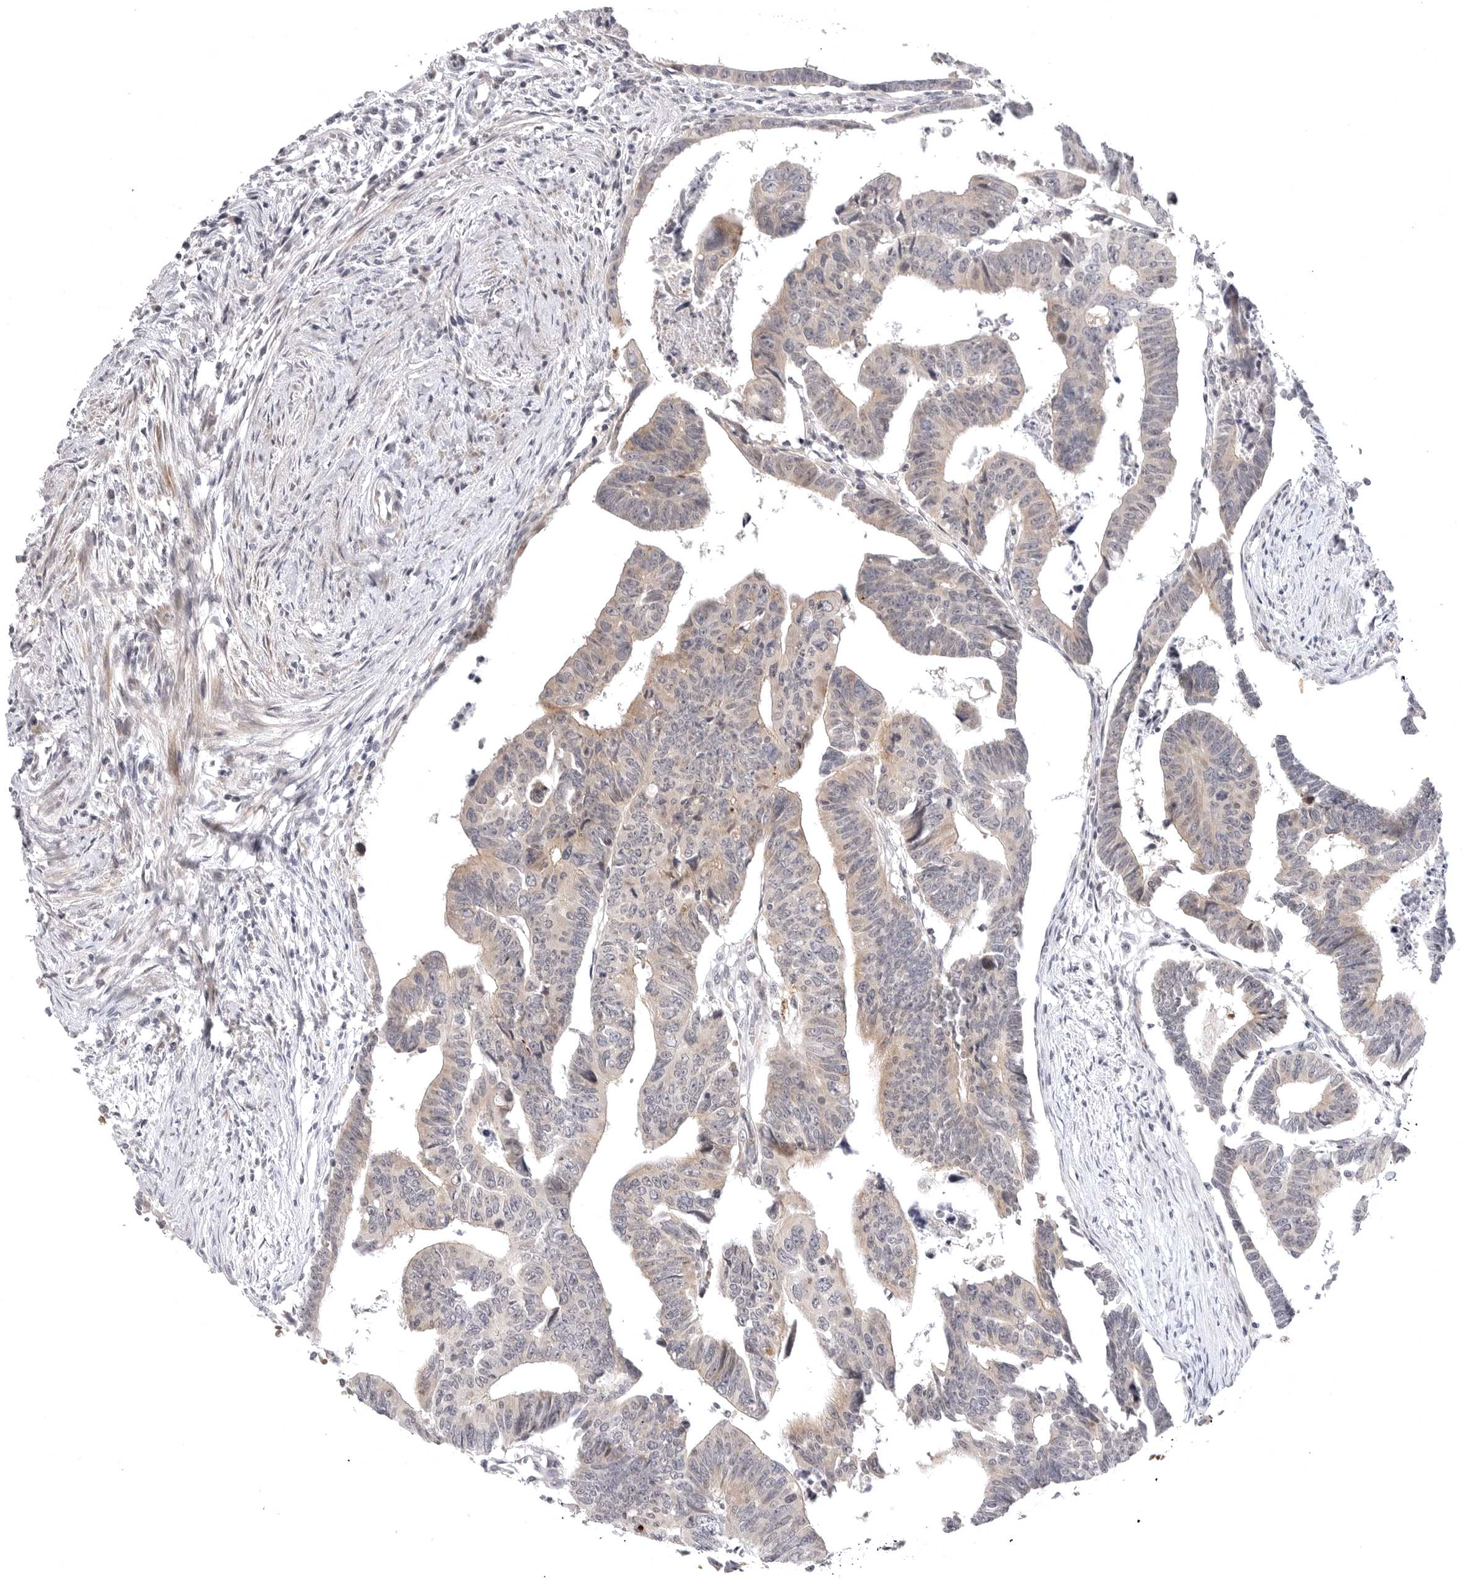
{"staining": {"intensity": "negative", "quantity": "none", "location": "none"}, "tissue": "colorectal cancer", "cell_type": "Tumor cells", "image_type": "cancer", "snomed": [{"axis": "morphology", "description": "Adenocarcinoma, NOS"}, {"axis": "topography", "description": "Rectum"}], "caption": "Immunohistochemistry (IHC) histopathology image of neoplastic tissue: adenocarcinoma (colorectal) stained with DAB demonstrates no significant protein staining in tumor cells.", "gene": "CD300LD", "patient": {"sex": "female", "age": 65}}